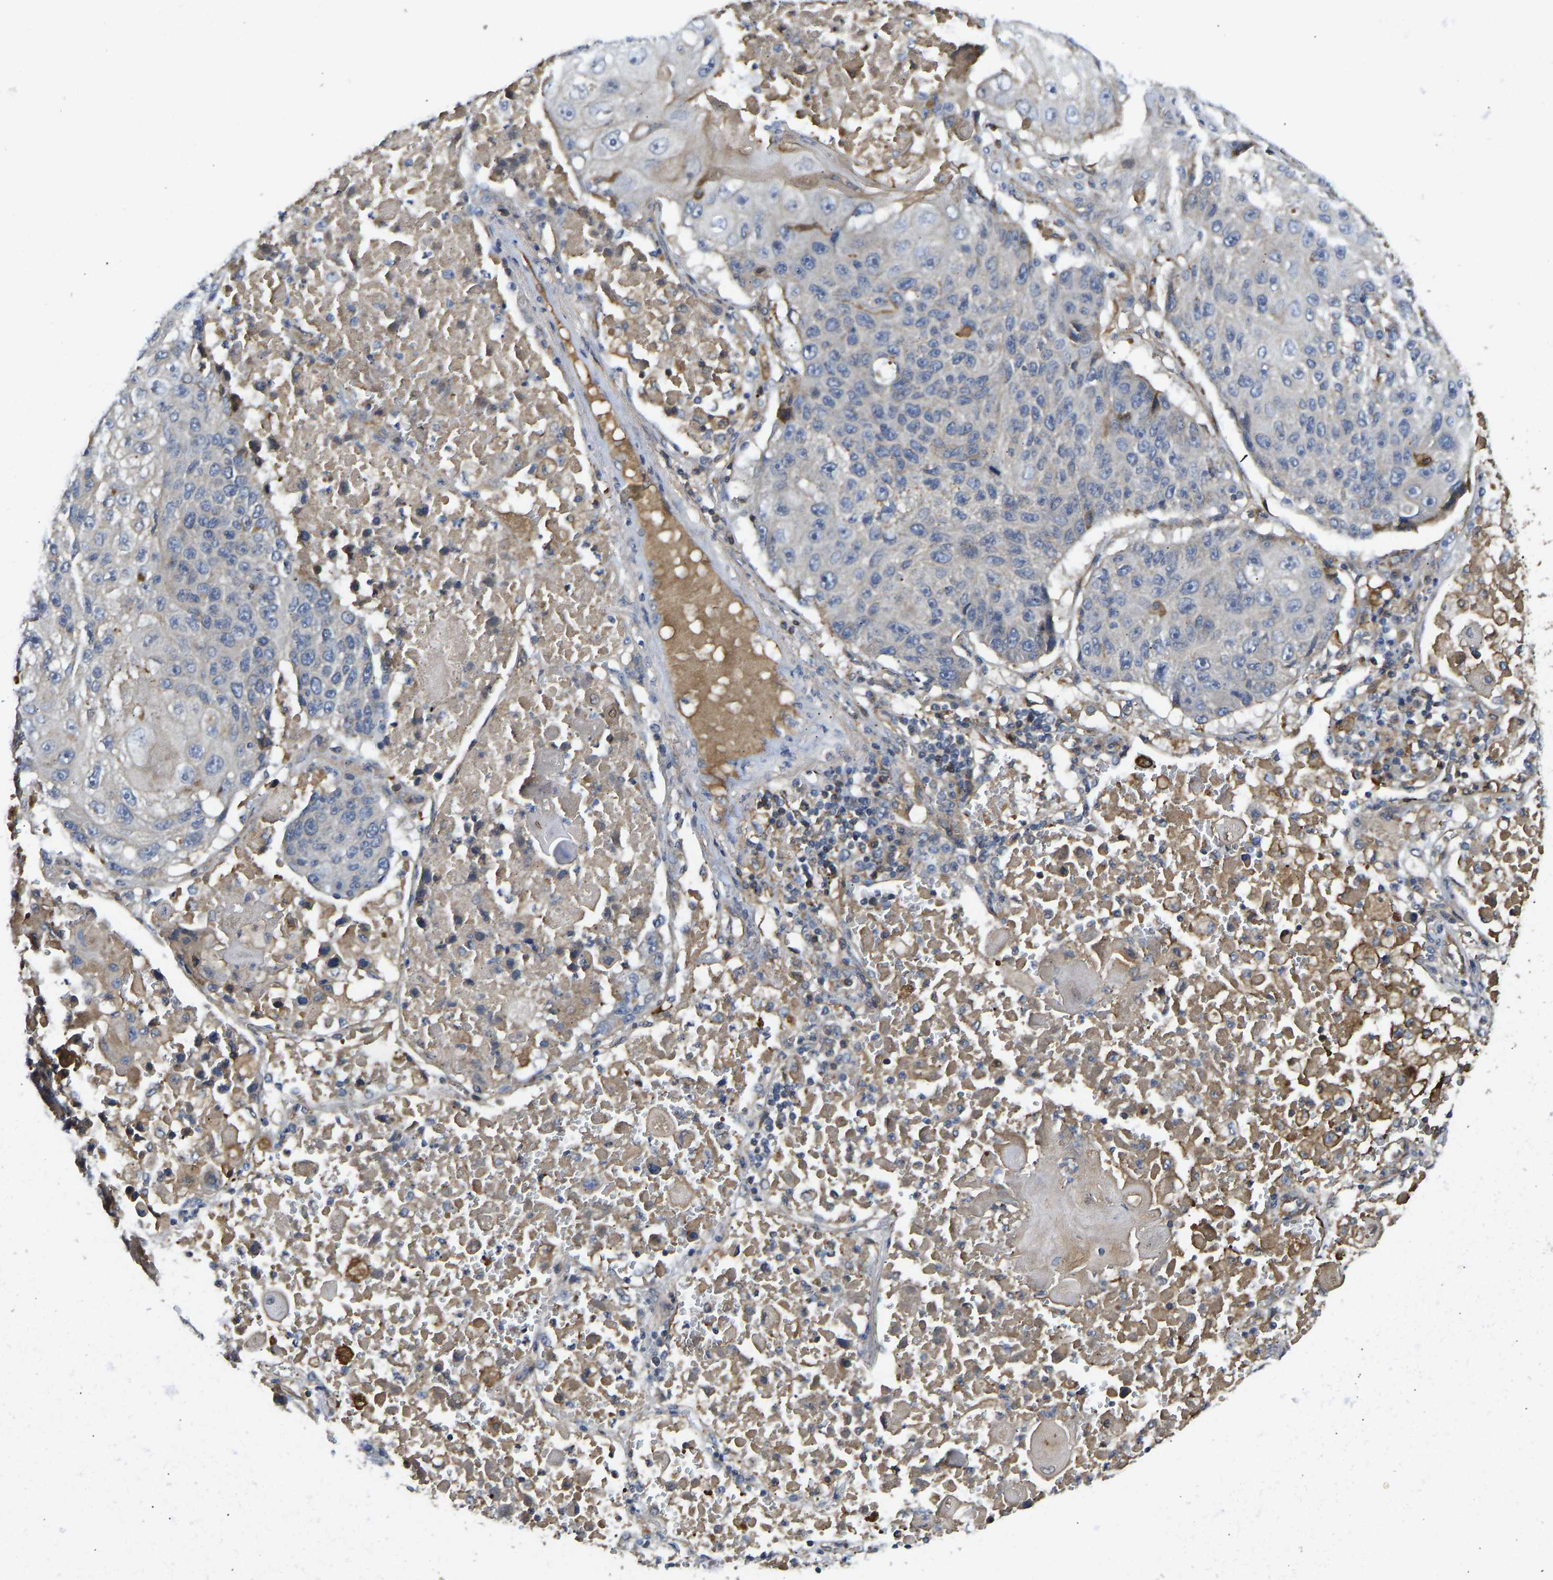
{"staining": {"intensity": "negative", "quantity": "none", "location": "none"}, "tissue": "lung cancer", "cell_type": "Tumor cells", "image_type": "cancer", "snomed": [{"axis": "morphology", "description": "Squamous cell carcinoma, NOS"}, {"axis": "topography", "description": "Lung"}], "caption": "Tumor cells are negative for brown protein staining in lung cancer. (Stains: DAB (3,3'-diaminobenzidine) immunohistochemistry (IHC) with hematoxylin counter stain, Microscopy: brightfield microscopy at high magnification).", "gene": "VCPKMT", "patient": {"sex": "male", "age": 61}}